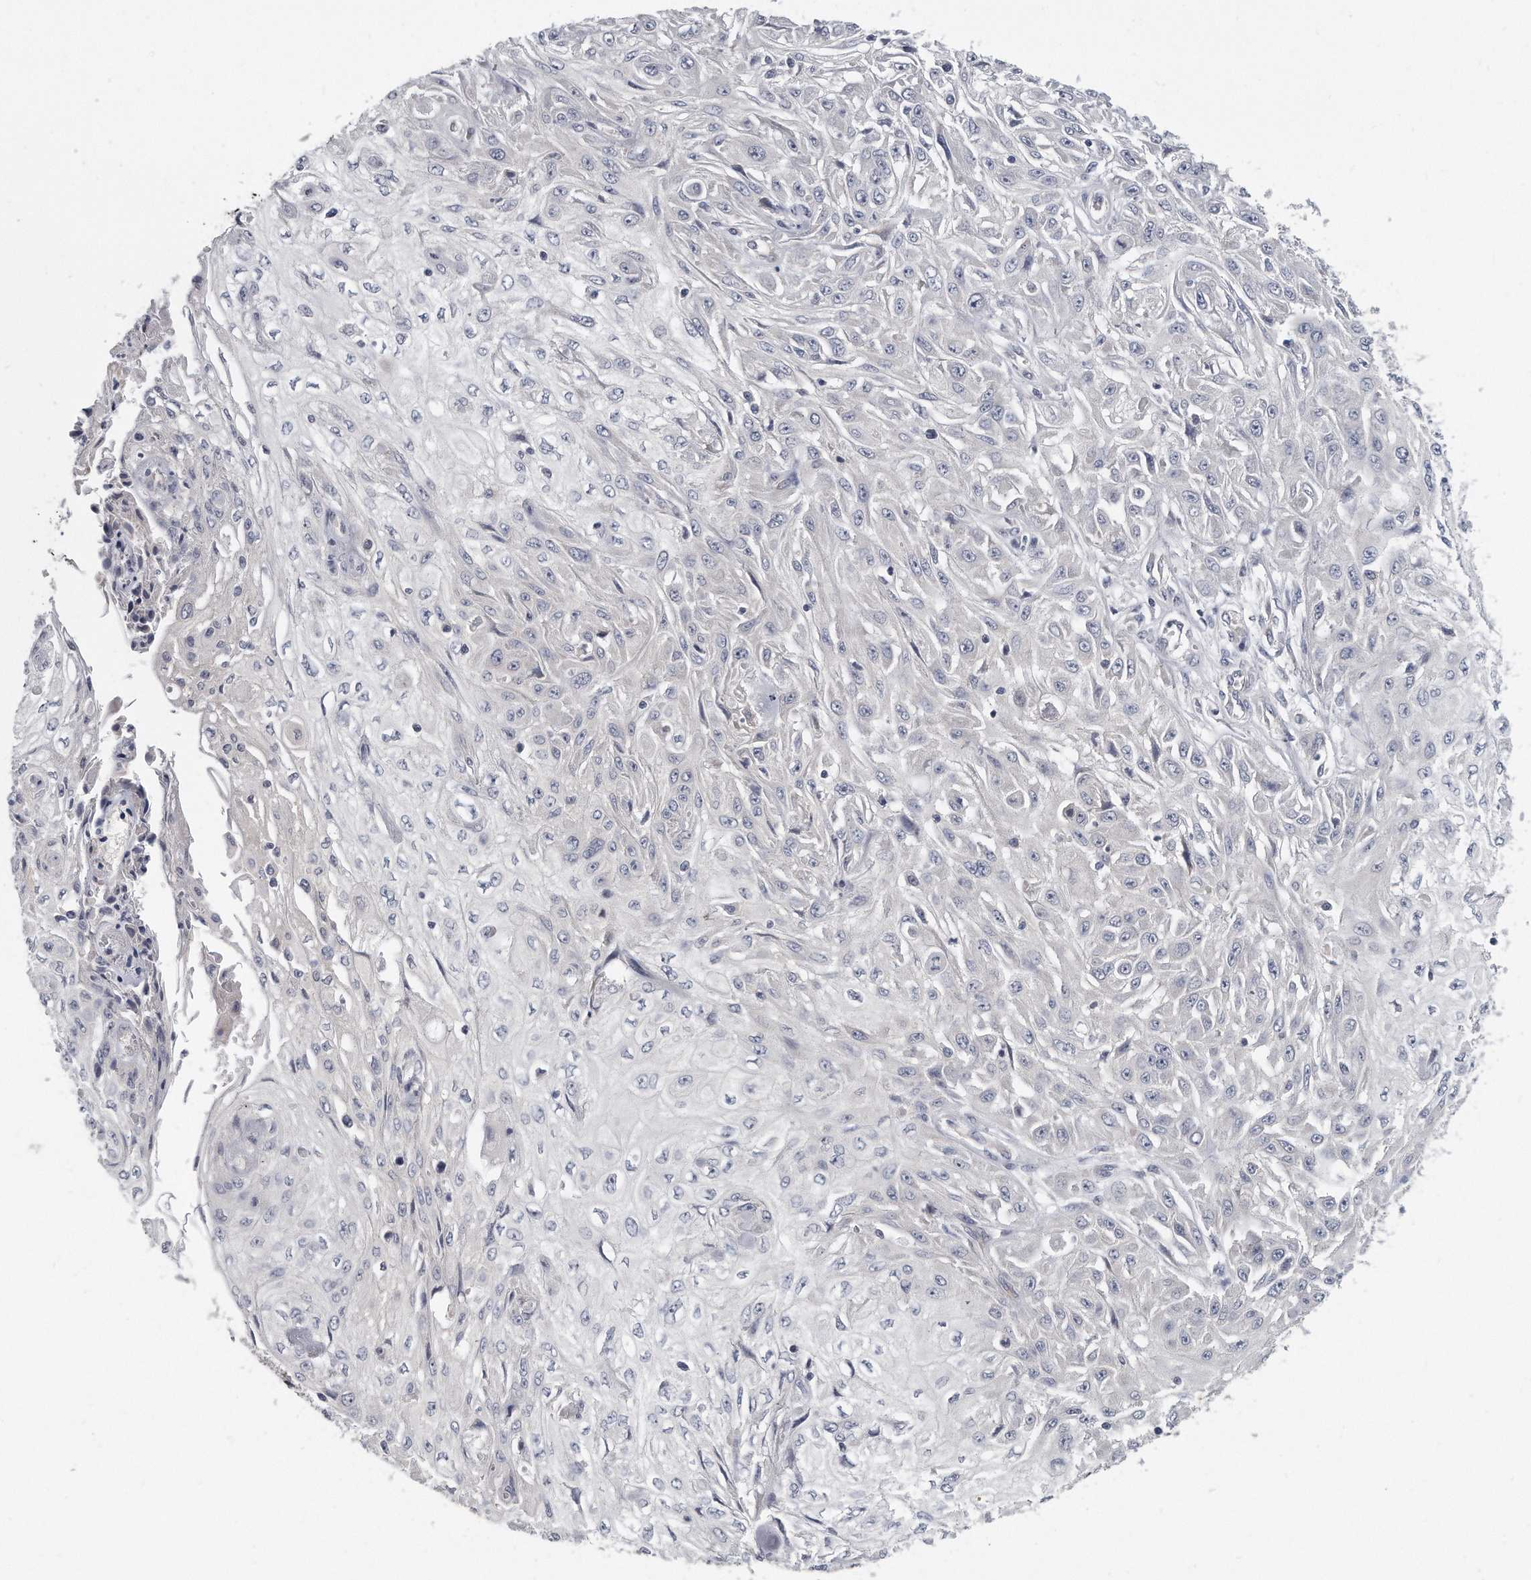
{"staining": {"intensity": "negative", "quantity": "none", "location": "none"}, "tissue": "skin cancer", "cell_type": "Tumor cells", "image_type": "cancer", "snomed": [{"axis": "morphology", "description": "Squamous cell carcinoma, NOS"}, {"axis": "morphology", "description": "Squamous cell carcinoma, metastatic, NOS"}, {"axis": "topography", "description": "Skin"}, {"axis": "topography", "description": "Lymph node"}], "caption": "DAB (3,3'-diaminobenzidine) immunohistochemical staining of skin cancer (squamous cell carcinoma) demonstrates no significant expression in tumor cells.", "gene": "PLEKHA6", "patient": {"sex": "male", "age": 75}}